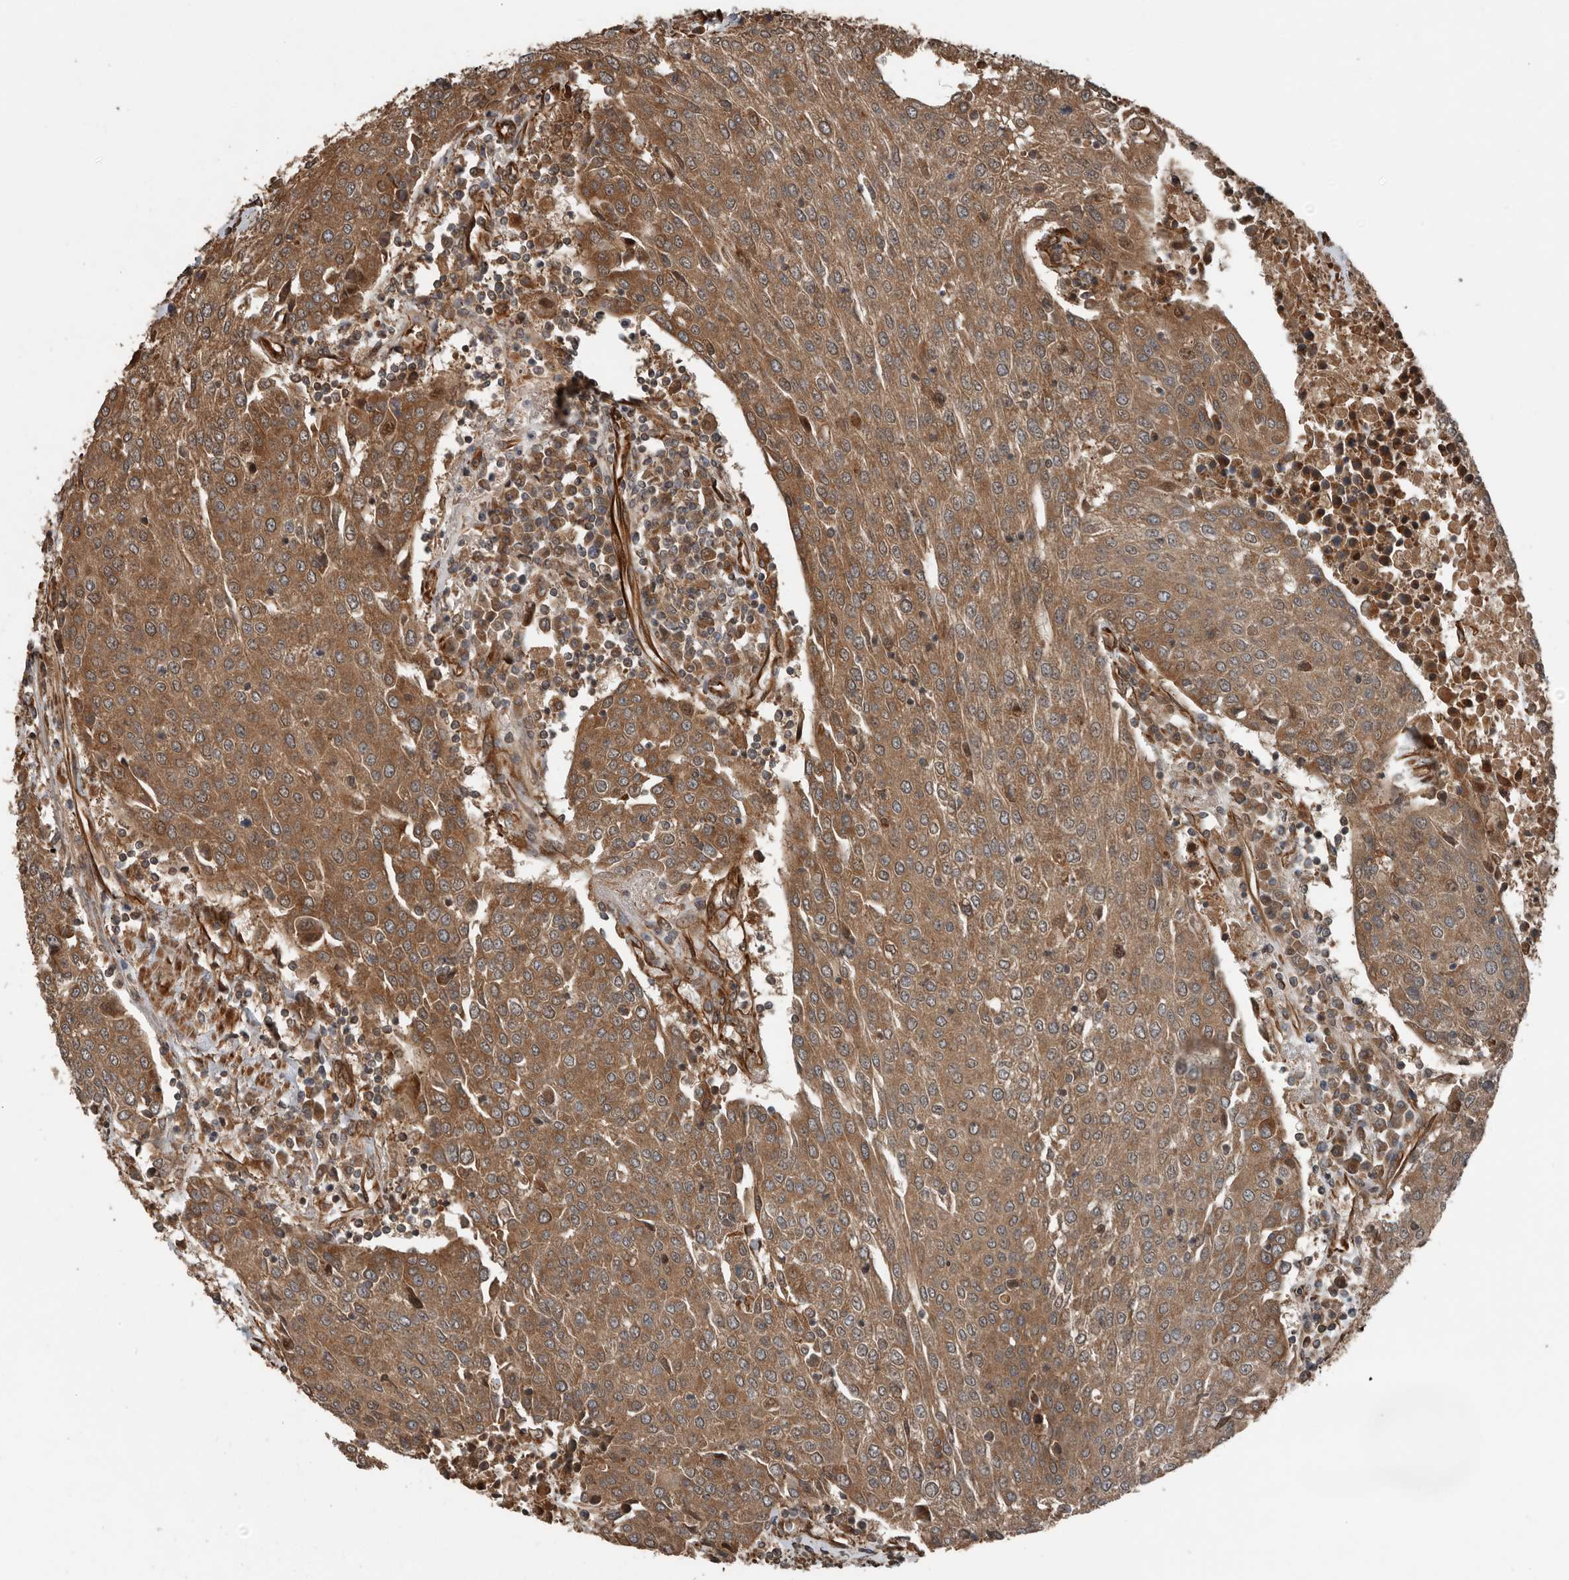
{"staining": {"intensity": "moderate", "quantity": ">75%", "location": "cytoplasmic/membranous"}, "tissue": "urothelial cancer", "cell_type": "Tumor cells", "image_type": "cancer", "snomed": [{"axis": "morphology", "description": "Urothelial carcinoma, High grade"}, {"axis": "topography", "description": "Urinary bladder"}], "caption": "IHC (DAB) staining of human urothelial cancer reveals moderate cytoplasmic/membranous protein positivity in approximately >75% of tumor cells.", "gene": "YOD1", "patient": {"sex": "female", "age": 85}}